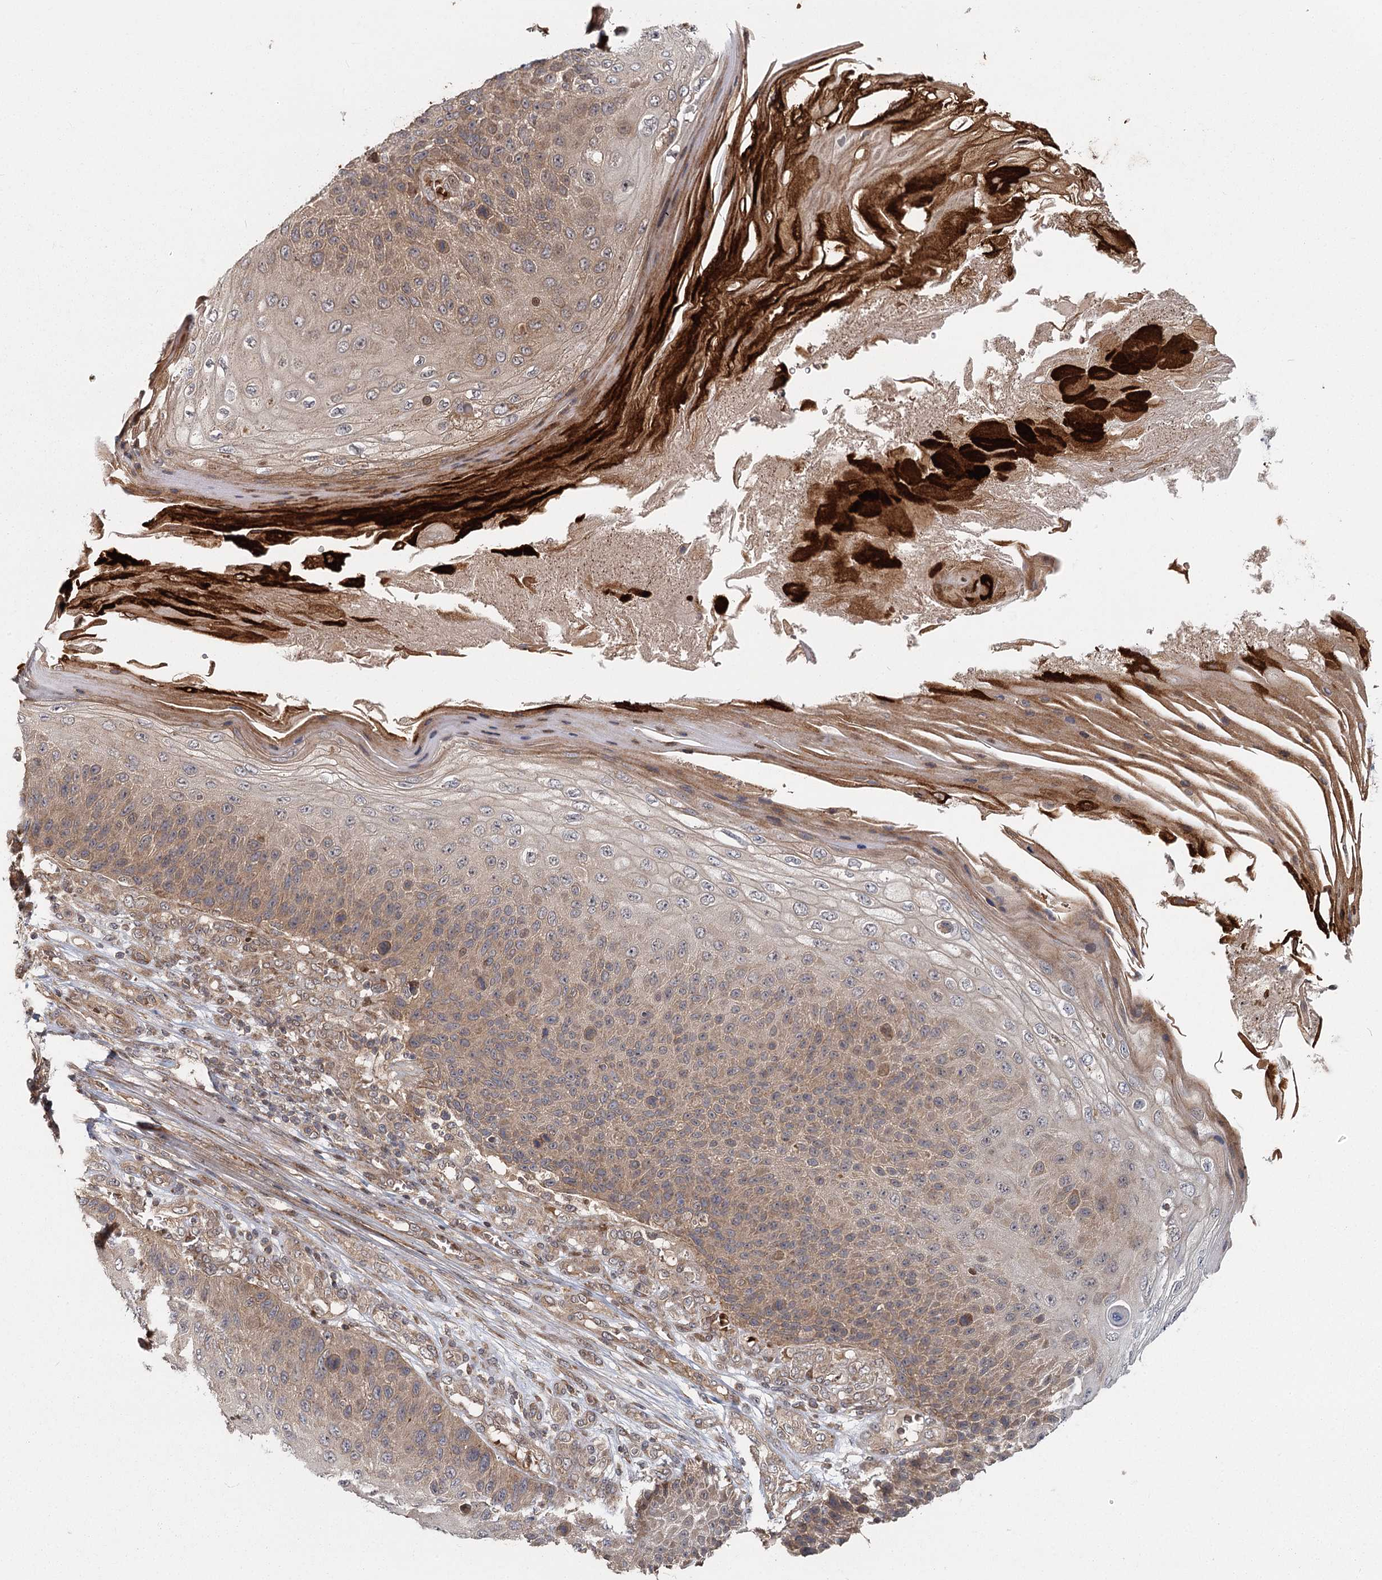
{"staining": {"intensity": "weak", "quantity": "25%-75%", "location": "cytoplasmic/membranous"}, "tissue": "skin cancer", "cell_type": "Tumor cells", "image_type": "cancer", "snomed": [{"axis": "morphology", "description": "Squamous cell carcinoma, NOS"}, {"axis": "topography", "description": "Skin"}], "caption": "This micrograph shows immunohistochemistry staining of squamous cell carcinoma (skin), with low weak cytoplasmic/membranous expression in approximately 25%-75% of tumor cells.", "gene": "RAPGEF6", "patient": {"sex": "female", "age": 88}}